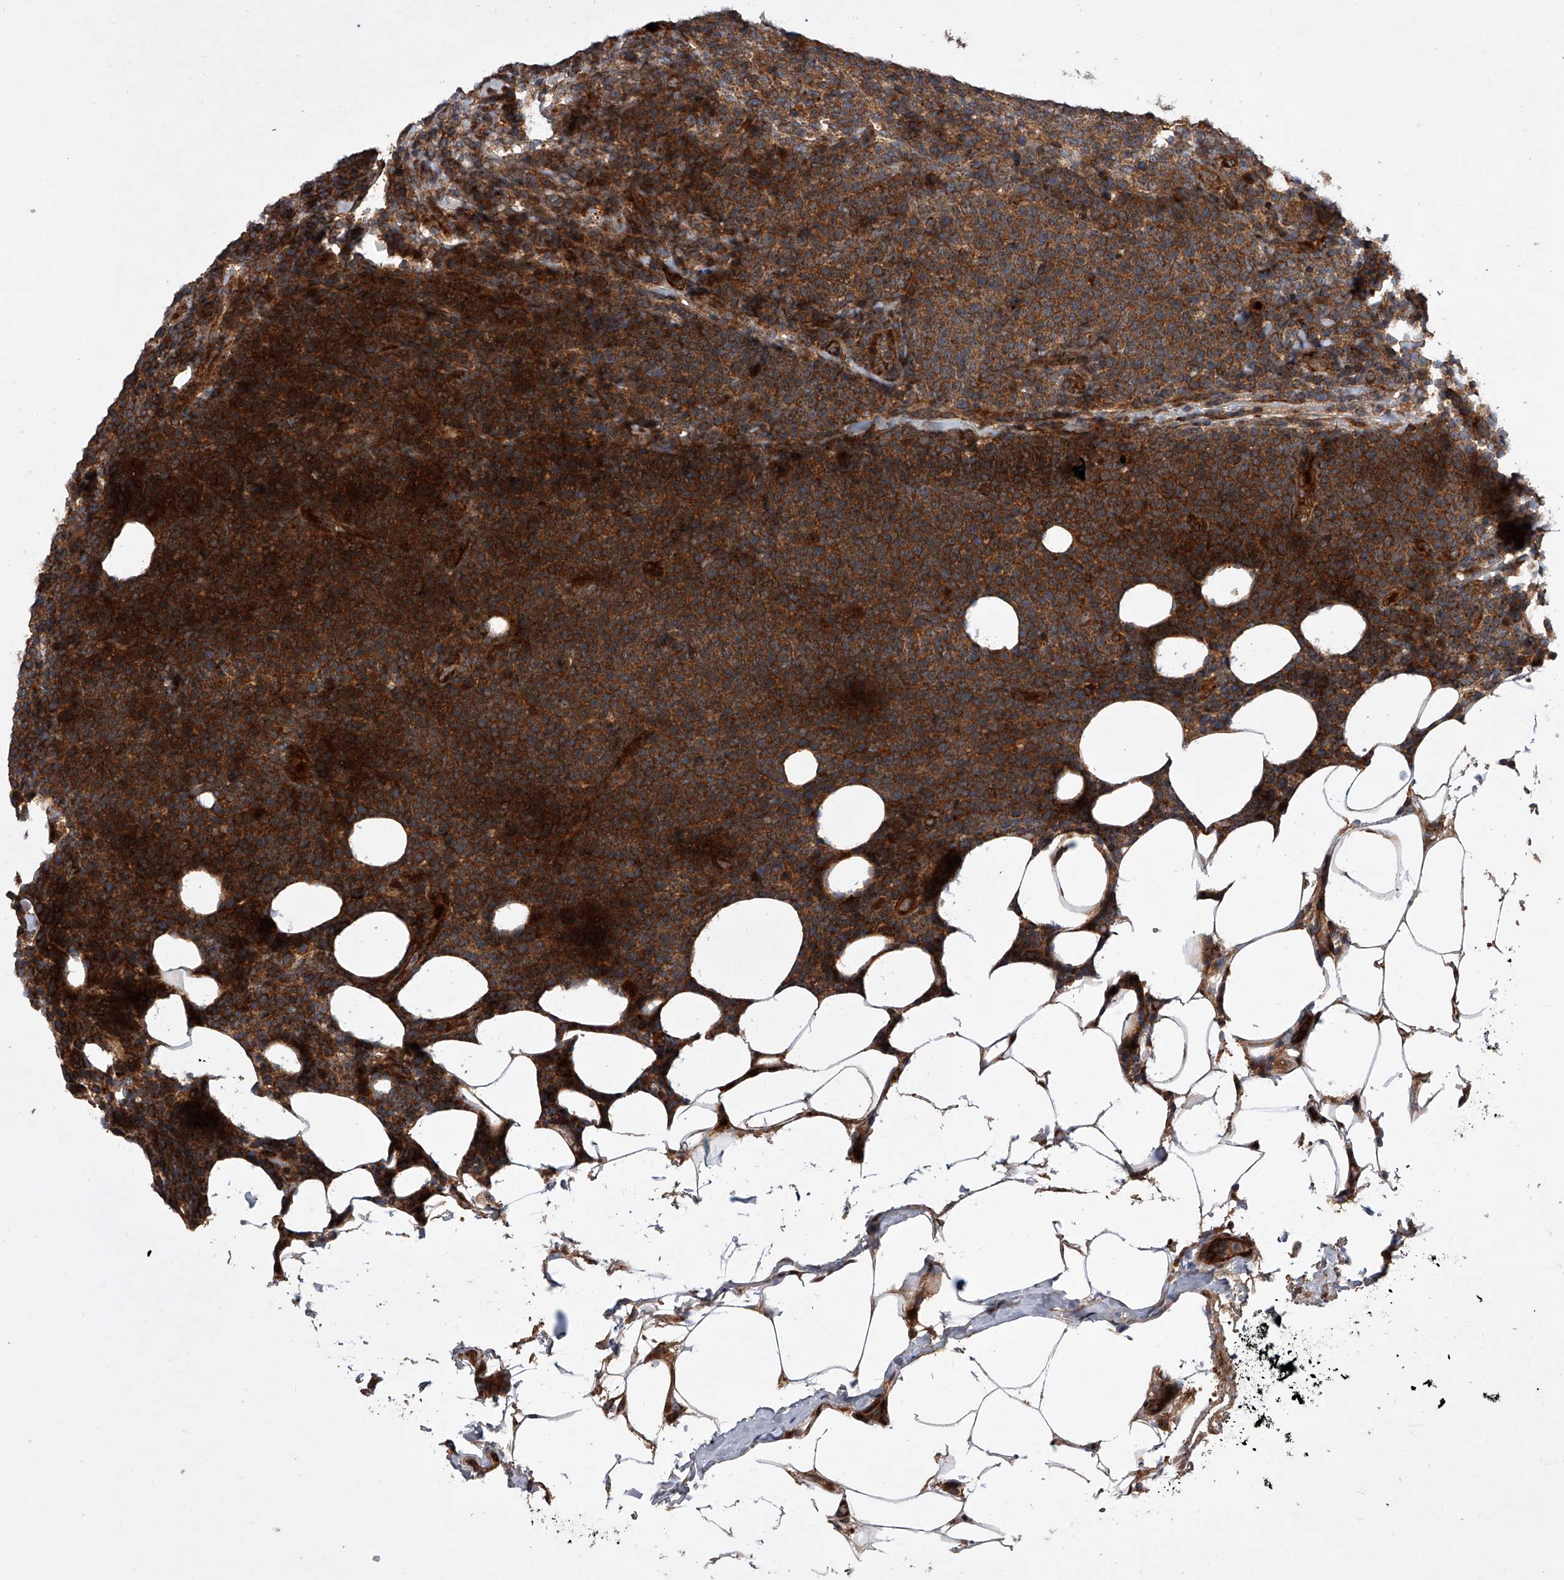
{"staining": {"intensity": "strong", "quantity": ">75%", "location": "cytoplasmic/membranous"}, "tissue": "lymphoma", "cell_type": "Tumor cells", "image_type": "cancer", "snomed": [{"axis": "morphology", "description": "Malignant lymphoma, non-Hodgkin's type, High grade"}, {"axis": "topography", "description": "Lymph node"}], "caption": "This is an image of immunohistochemistry (IHC) staining of lymphoma, which shows strong positivity in the cytoplasmic/membranous of tumor cells.", "gene": "USP47", "patient": {"sex": "male", "age": 61}}